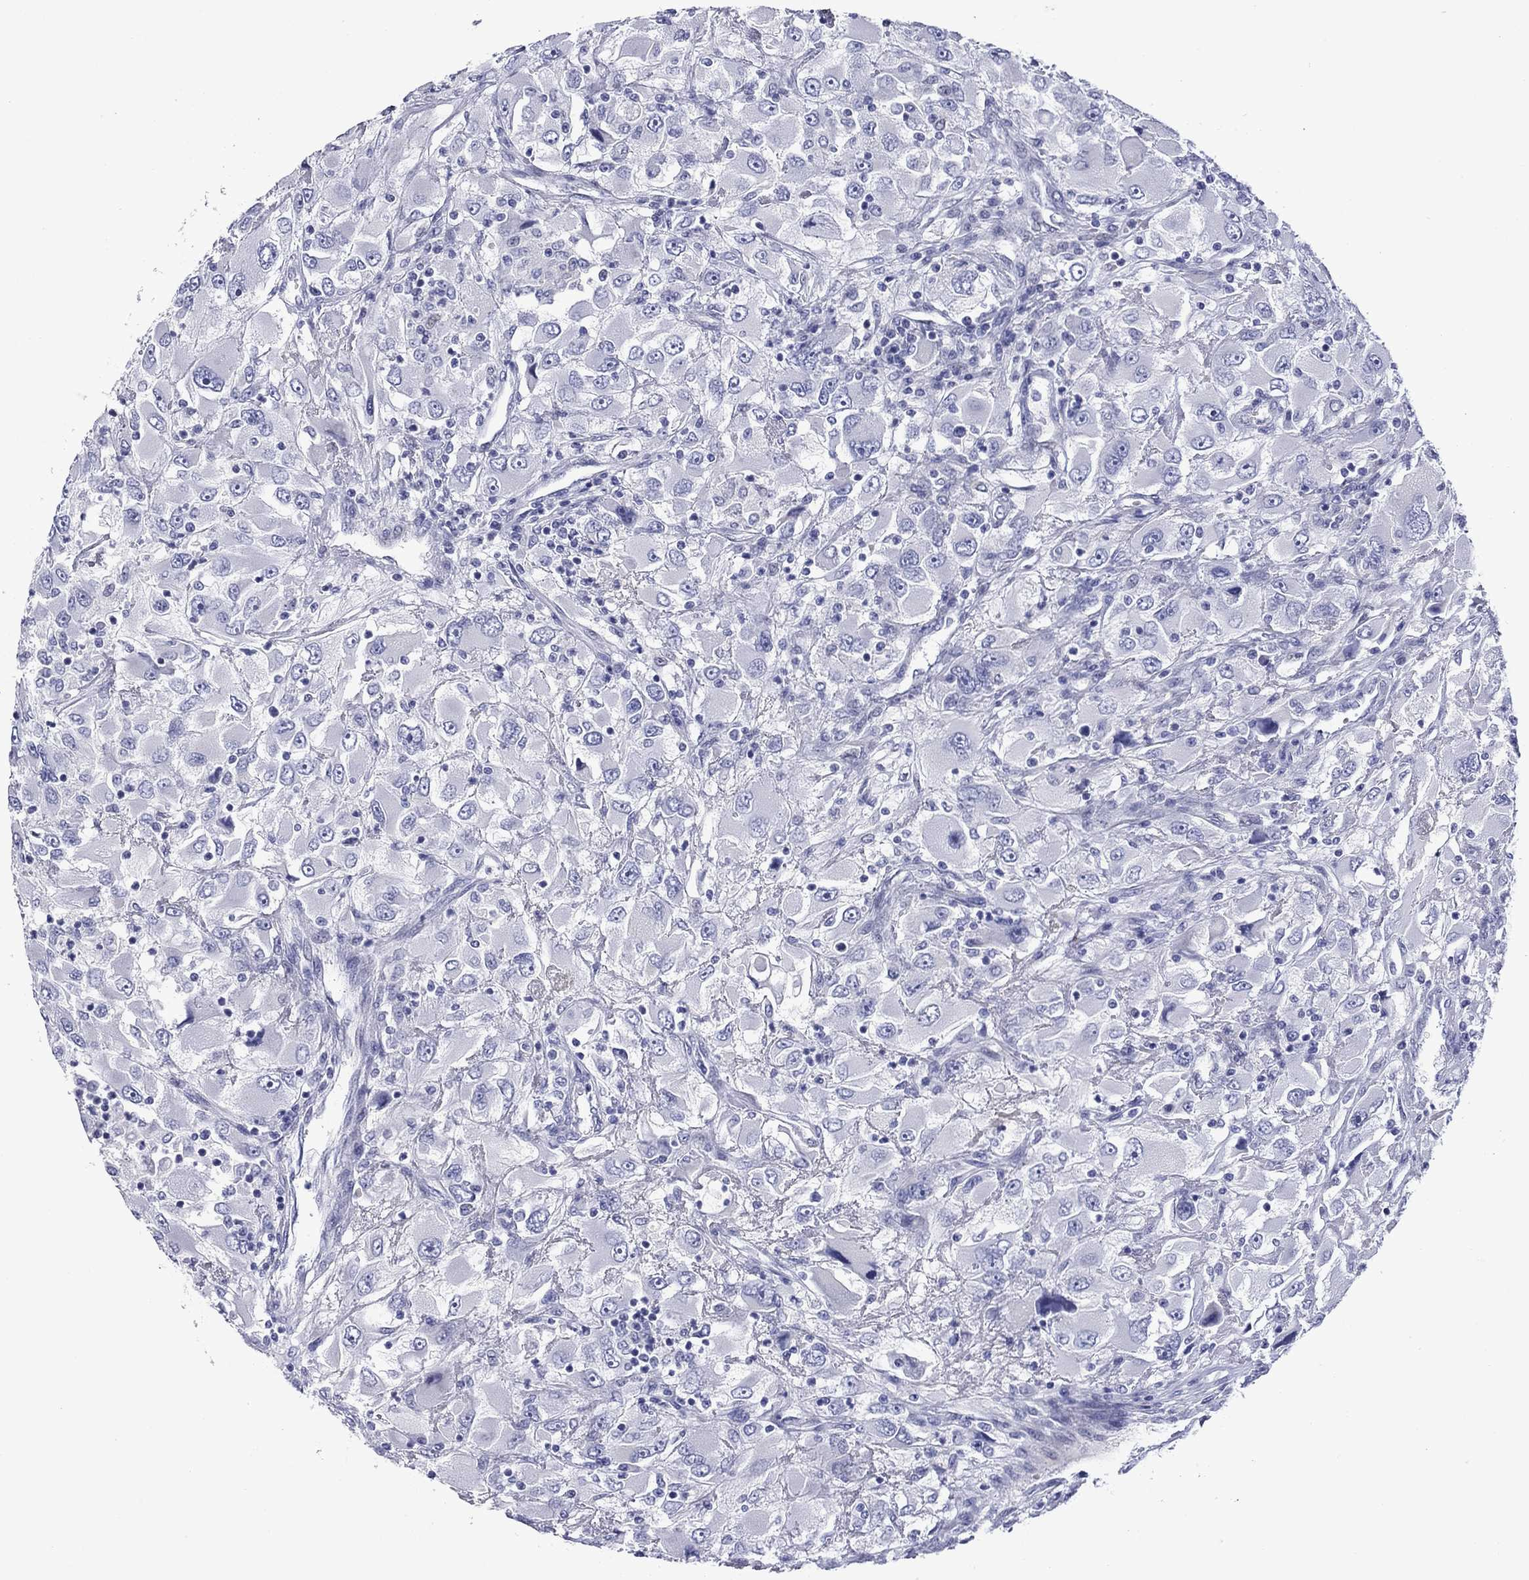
{"staining": {"intensity": "negative", "quantity": "none", "location": "none"}, "tissue": "renal cancer", "cell_type": "Tumor cells", "image_type": "cancer", "snomed": [{"axis": "morphology", "description": "Adenocarcinoma, NOS"}, {"axis": "topography", "description": "Kidney"}], "caption": "Histopathology image shows no significant protein staining in tumor cells of renal adenocarcinoma.", "gene": "PIWIL1", "patient": {"sex": "female", "age": 52}}